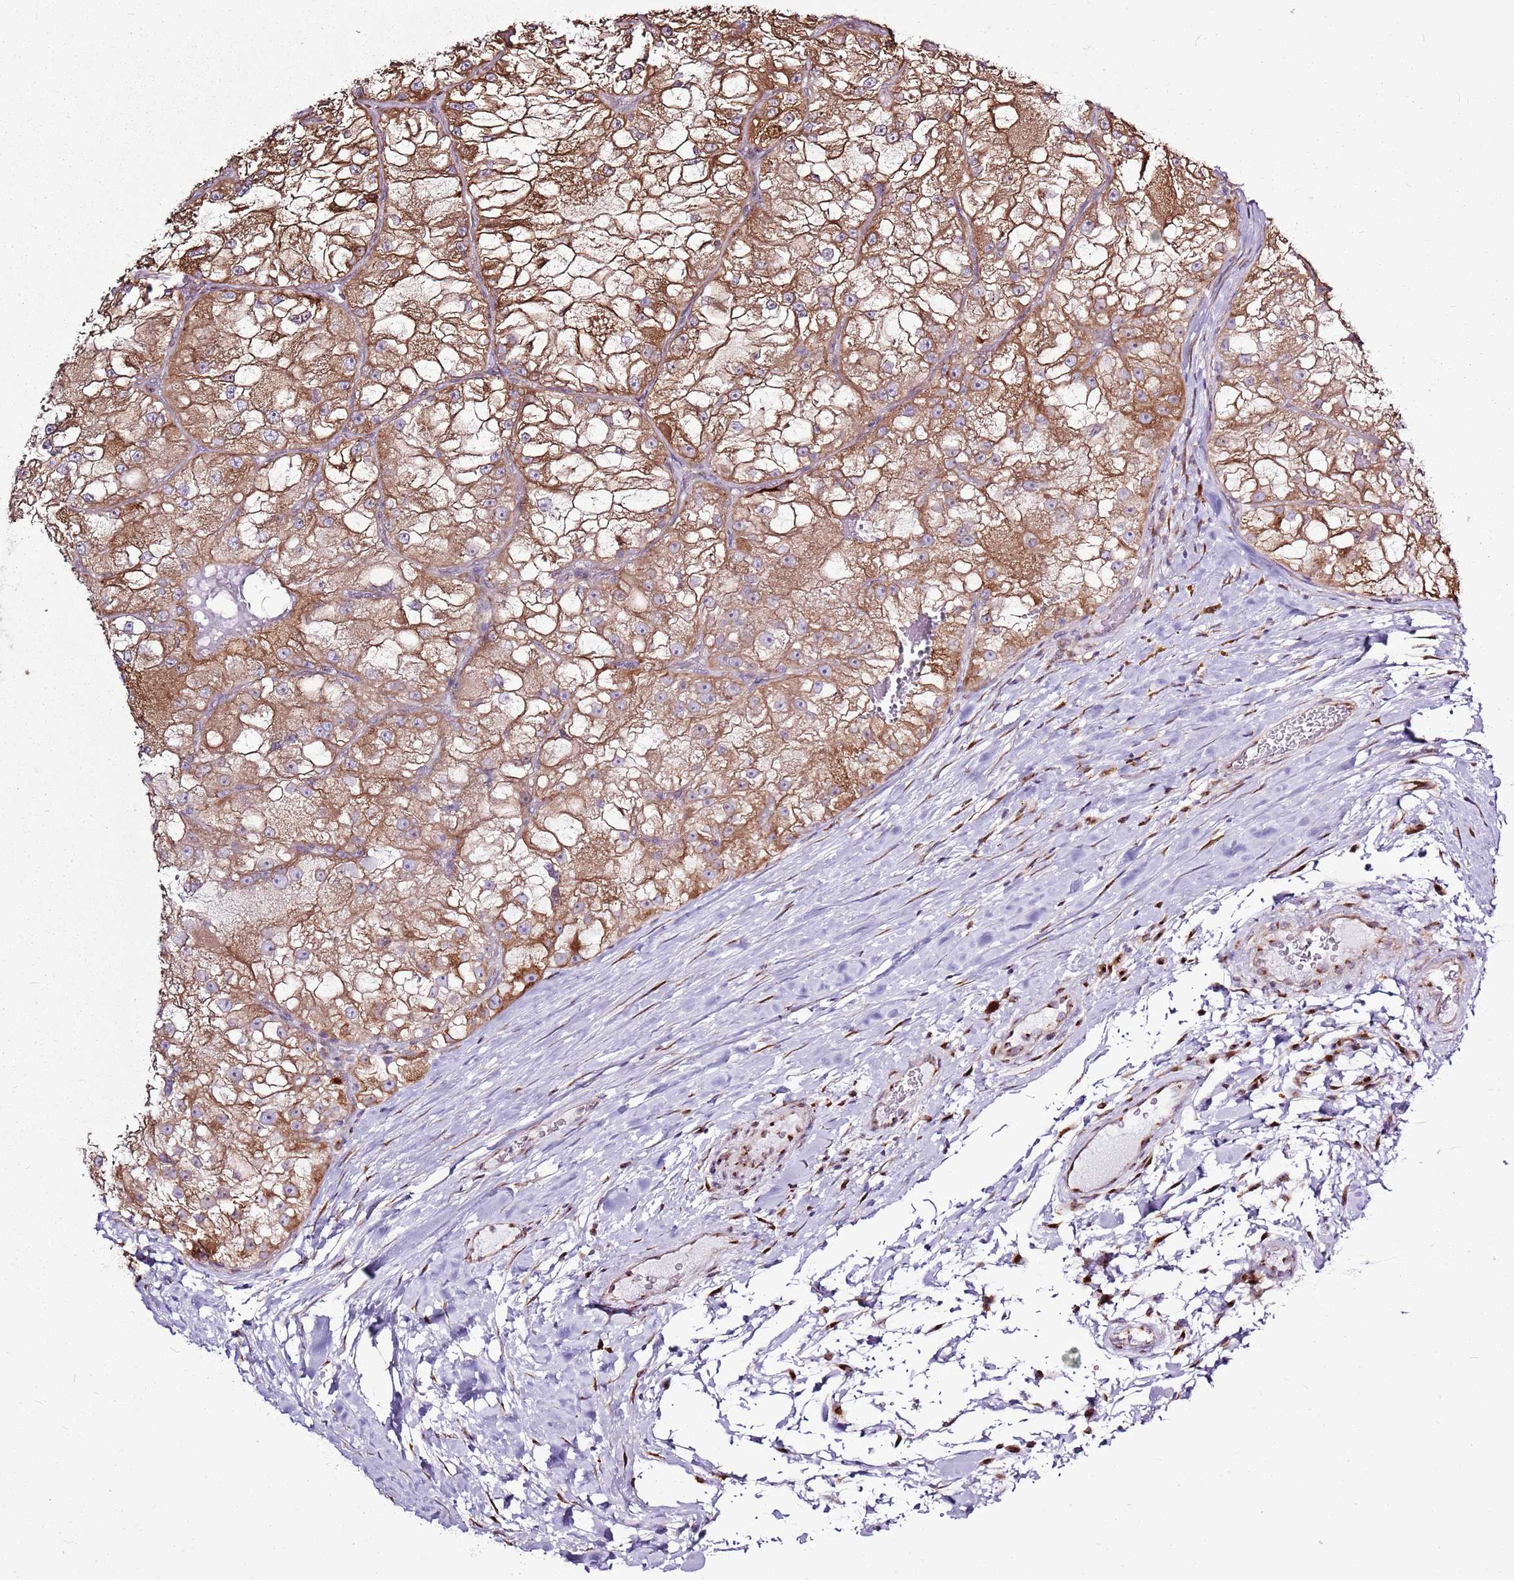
{"staining": {"intensity": "strong", "quantity": ">75%", "location": "cytoplasmic/membranous"}, "tissue": "renal cancer", "cell_type": "Tumor cells", "image_type": "cancer", "snomed": [{"axis": "morphology", "description": "Adenocarcinoma, NOS"}, {"axis": "topography", "description": "Kidney"}], "caption": "Tumor cells demonstrate high levels of strong cytoplasmic/membranous positivity in approximately >75% of cells in renal cancer (adenocarcinoma).", "gene": "TMED10", "patient": {"sex": "female", "age": 72}}